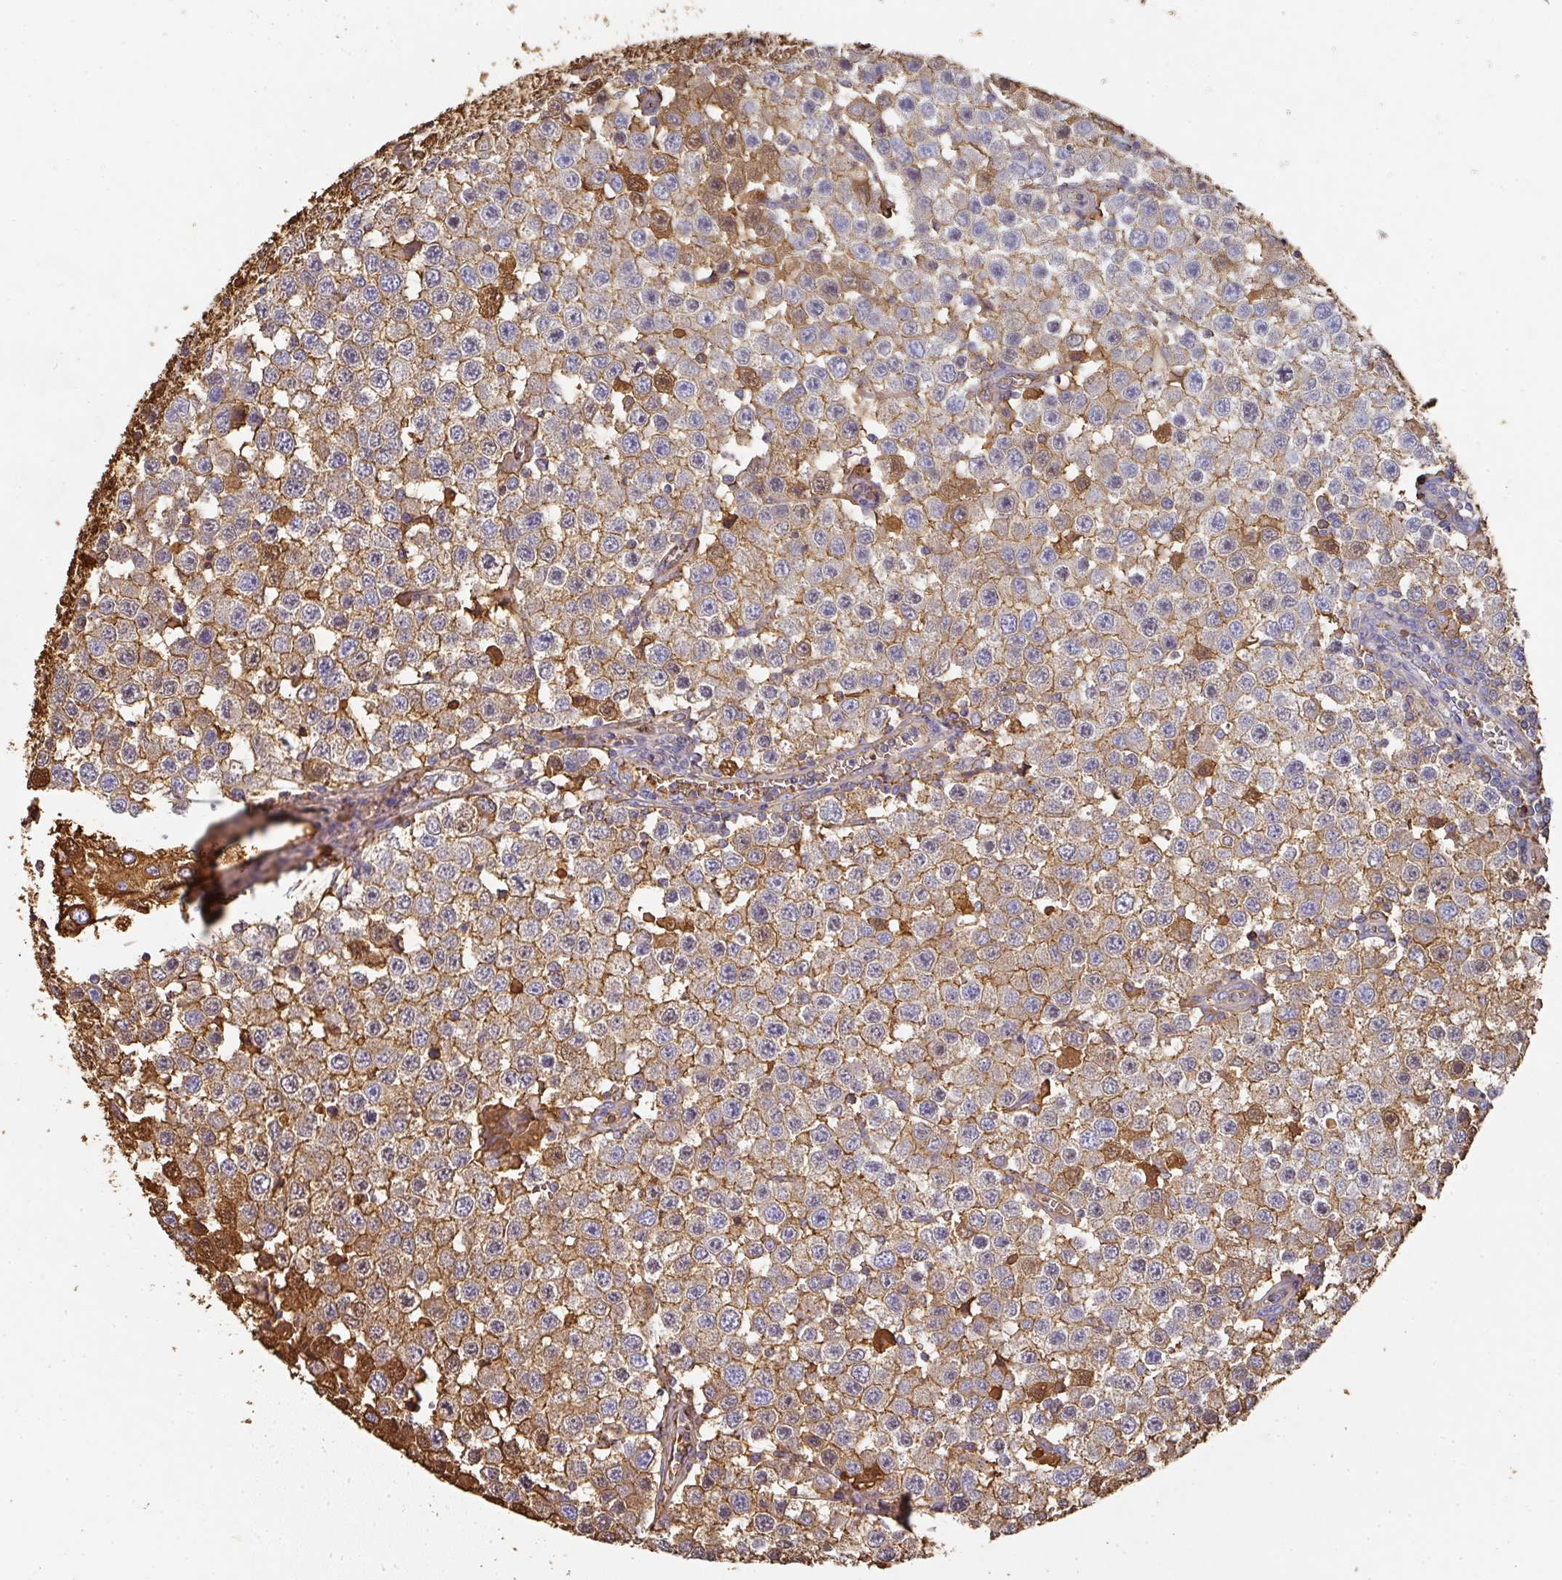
{"staining": {"intensity": "moderate", "quantity": "25%-75%", "location": "cytoplasmic/membranous"}, "tissue": "testis cancer", "cell_type": "Tumor cells", "image_type": "cancer", "snomed": [{"axis": "morphology", "description": "Seminoma, NOS"}, {"axis": "topography", "description": "Testis"}], "caption": "Immunohistochemical staining of human seminoma (testis) demonstrates medium levels of moderate cytoplasmic/membranous protein staining in approximately 25%-75% of tumor cells.", "gene": "ALB", "patient": {"sex": "male", "age": 34}}